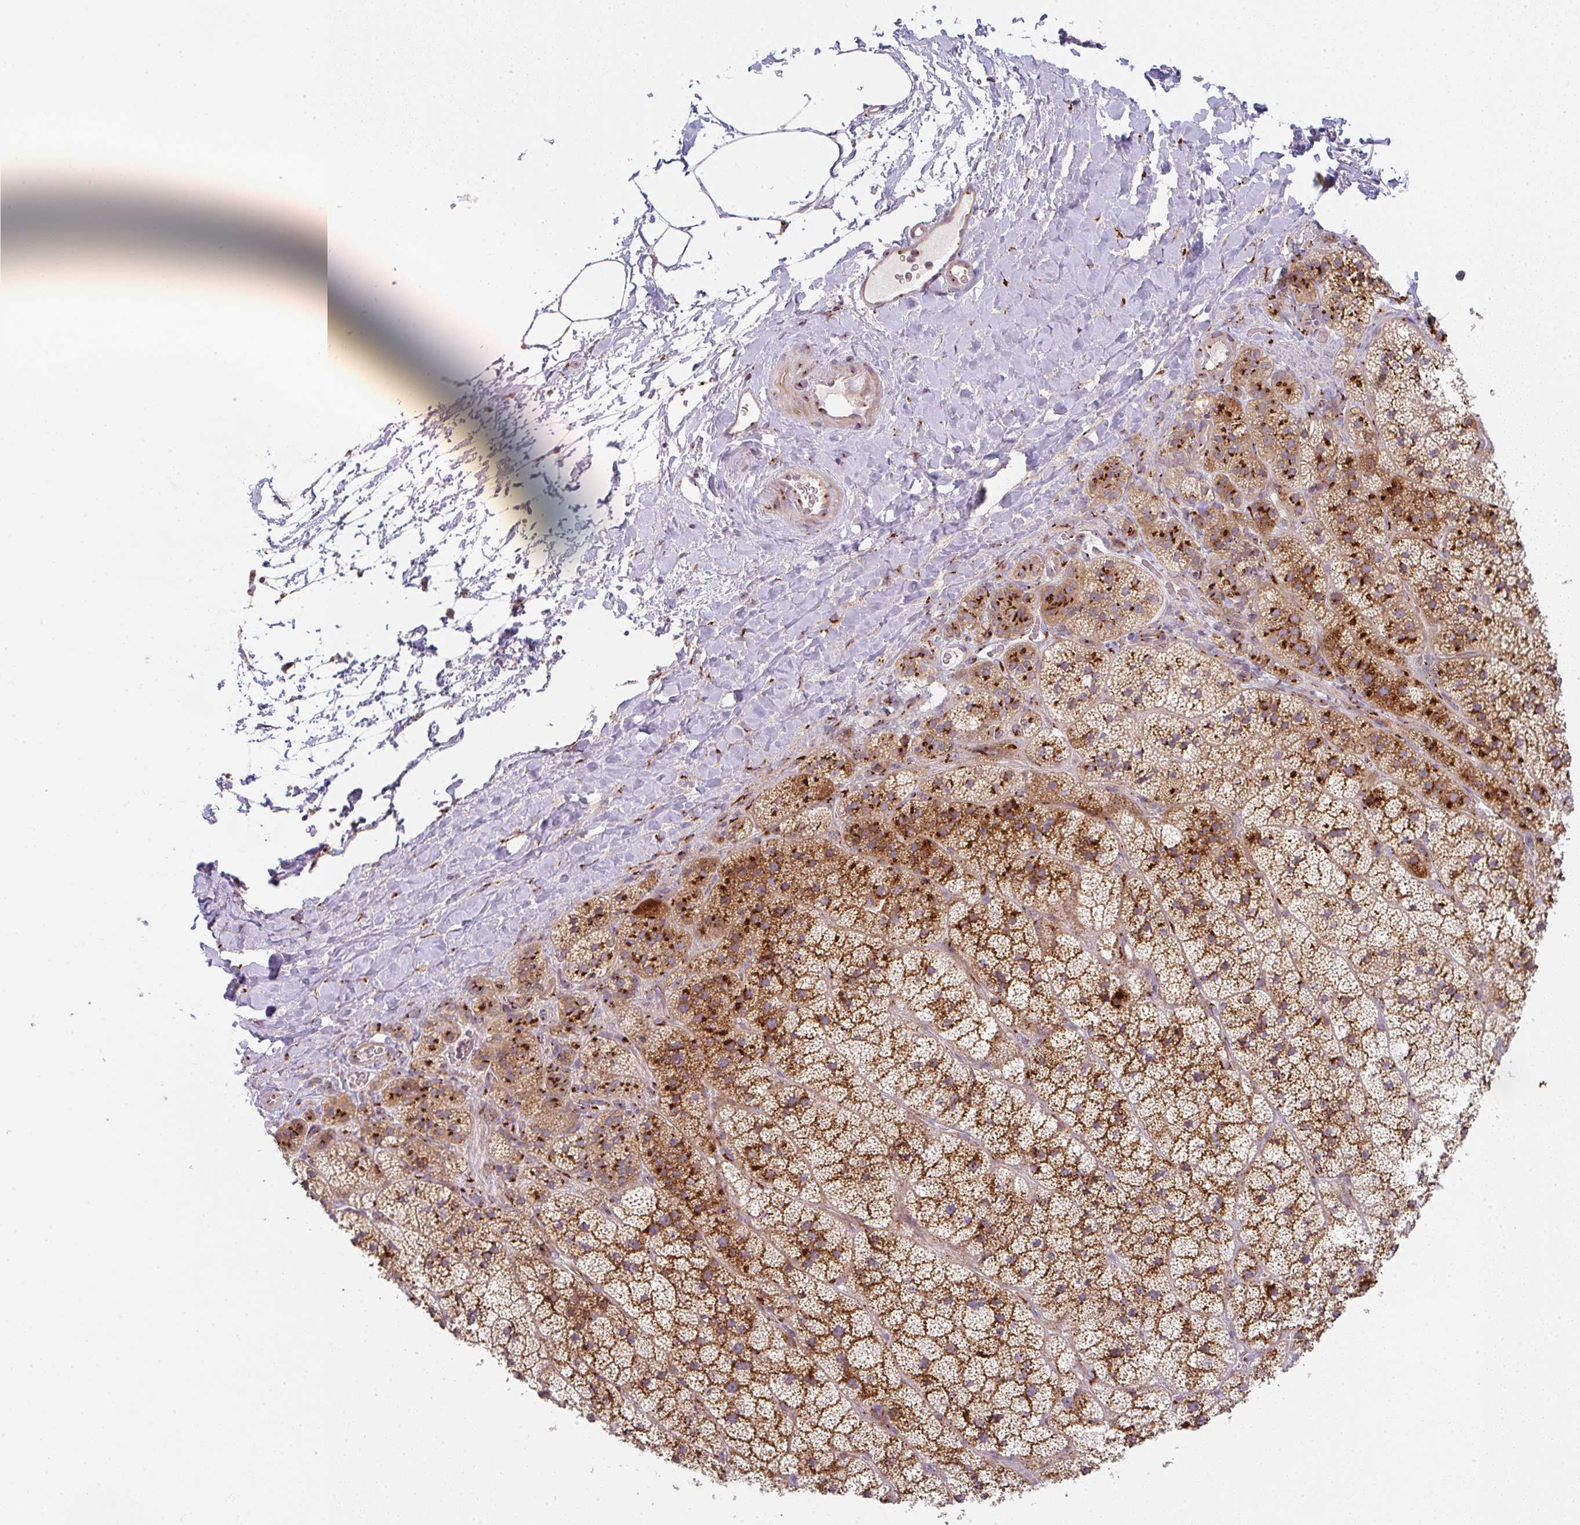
{"staining": {"intensity": "strong", "quantity": ">75%", "location": "cytoplasmic/membranous"}, "tissue": "adrenal gland", "cell_type": "Glandular cells", "image_type": "normal", "snomed": [{"axis": "morphology", "description": "Normal tissue, NOS"}, {"axis": "topography", "description": "Adrenal gland"}], "caption": "Immunohistochemistry (IHC) (DAB) staining of benign adrenal gland shows strong cytoplasmic/membranous protein expression in about >75% of glandular cells. Nuclei are stained in blue.", "gene": "GVQW3", "patient": {"sex": "male", "age": 57}}